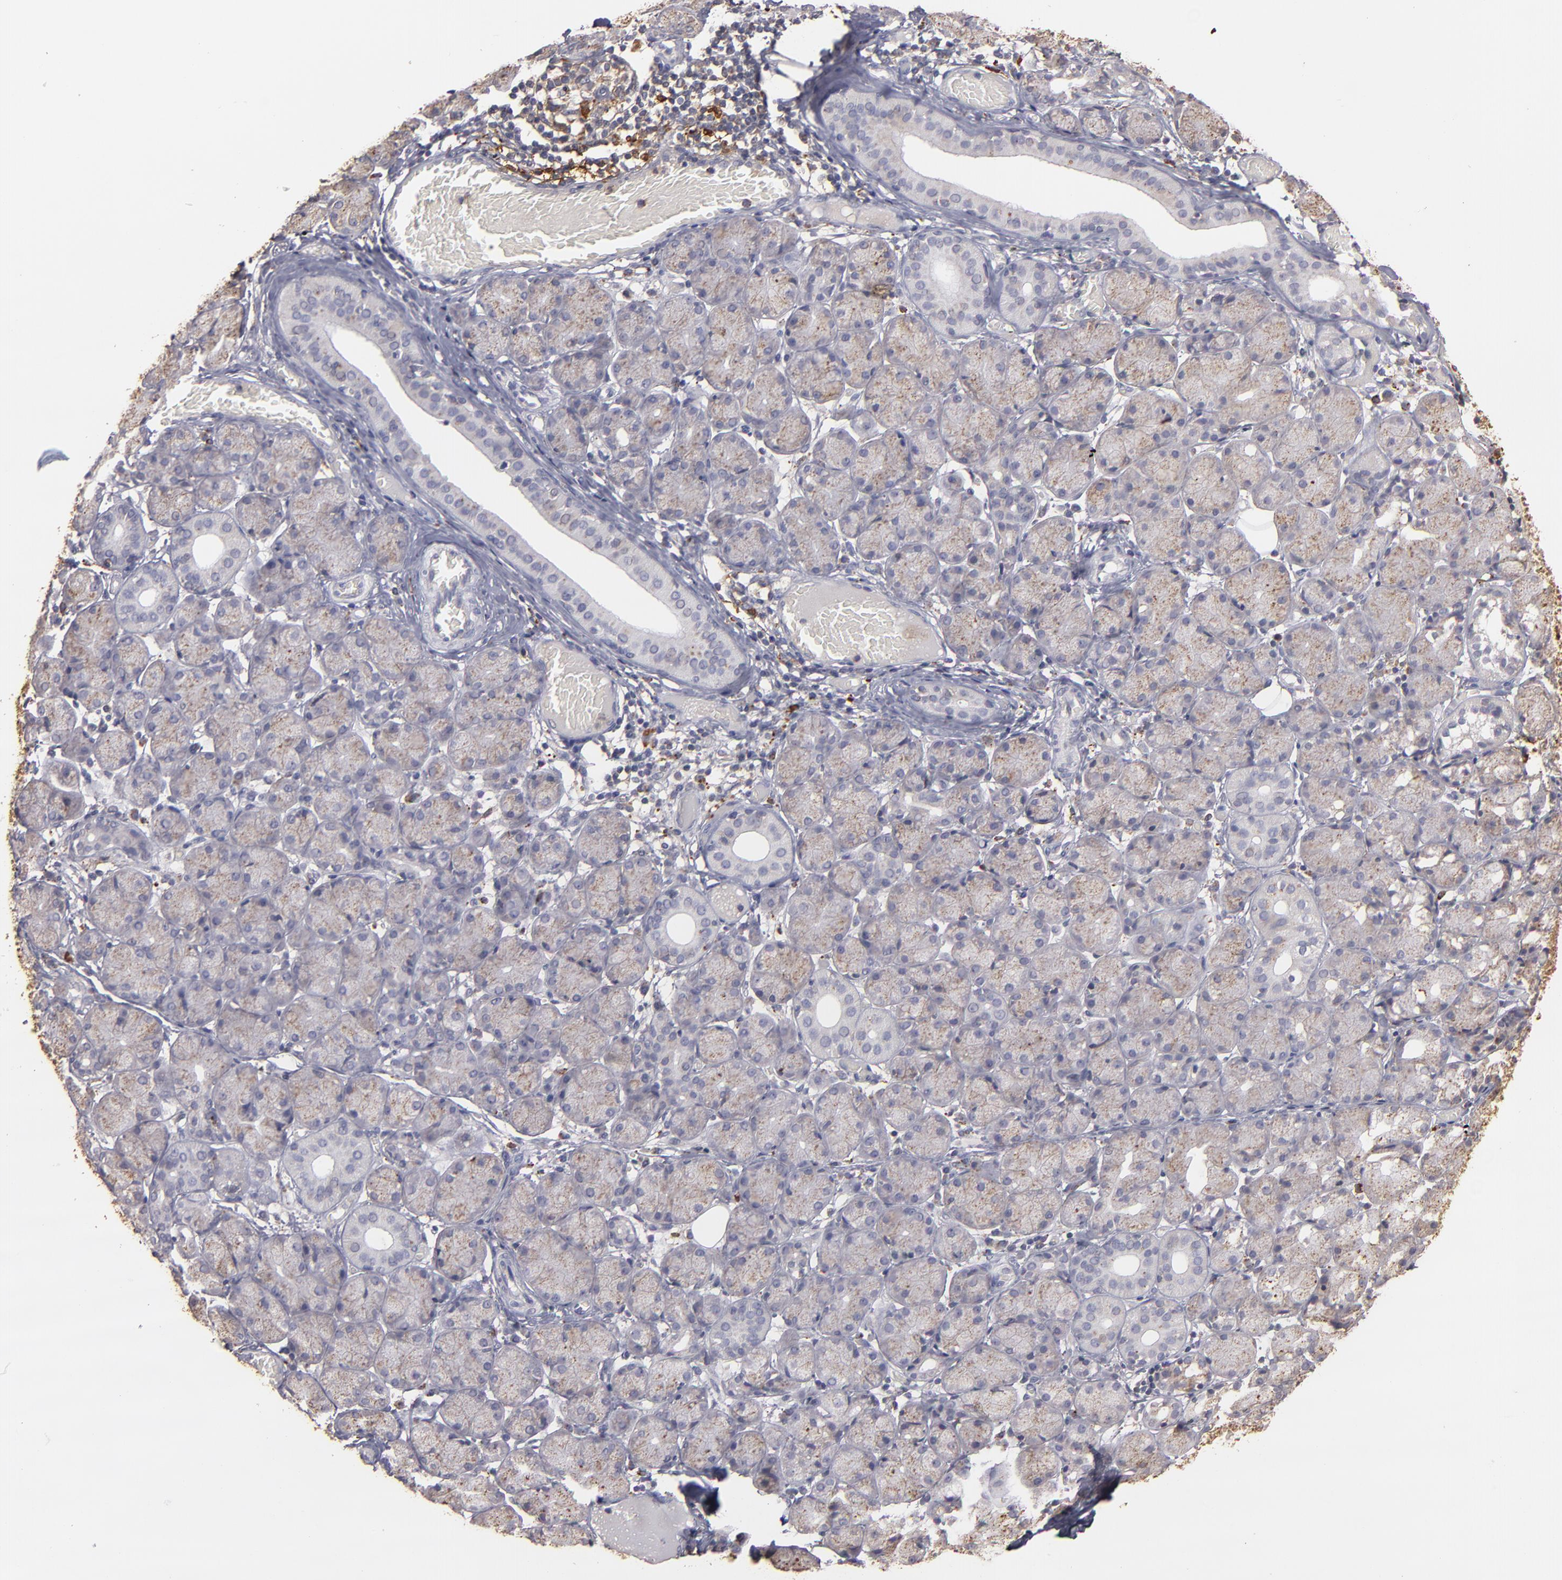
{"staining": {"intensity": "weak", "quantity": ">75%", "location": "cytoplasmic/membranous"}, "tissue": "salivary gland", "cell_type": "Glandular cells", "image_type": "normal", "snomed": [{"axis": "morphology", "description": "Normal tissue, NOS"}, {"axis": "topography", "description": "Salivary gland"}], "caption": "Unremarkable salivary gland exhibits weak cytoplasmic/membranous staining in about >75% of glandular cells.", "gene": "TRAF1", "patient": {"sex": "female", "age": 24}}